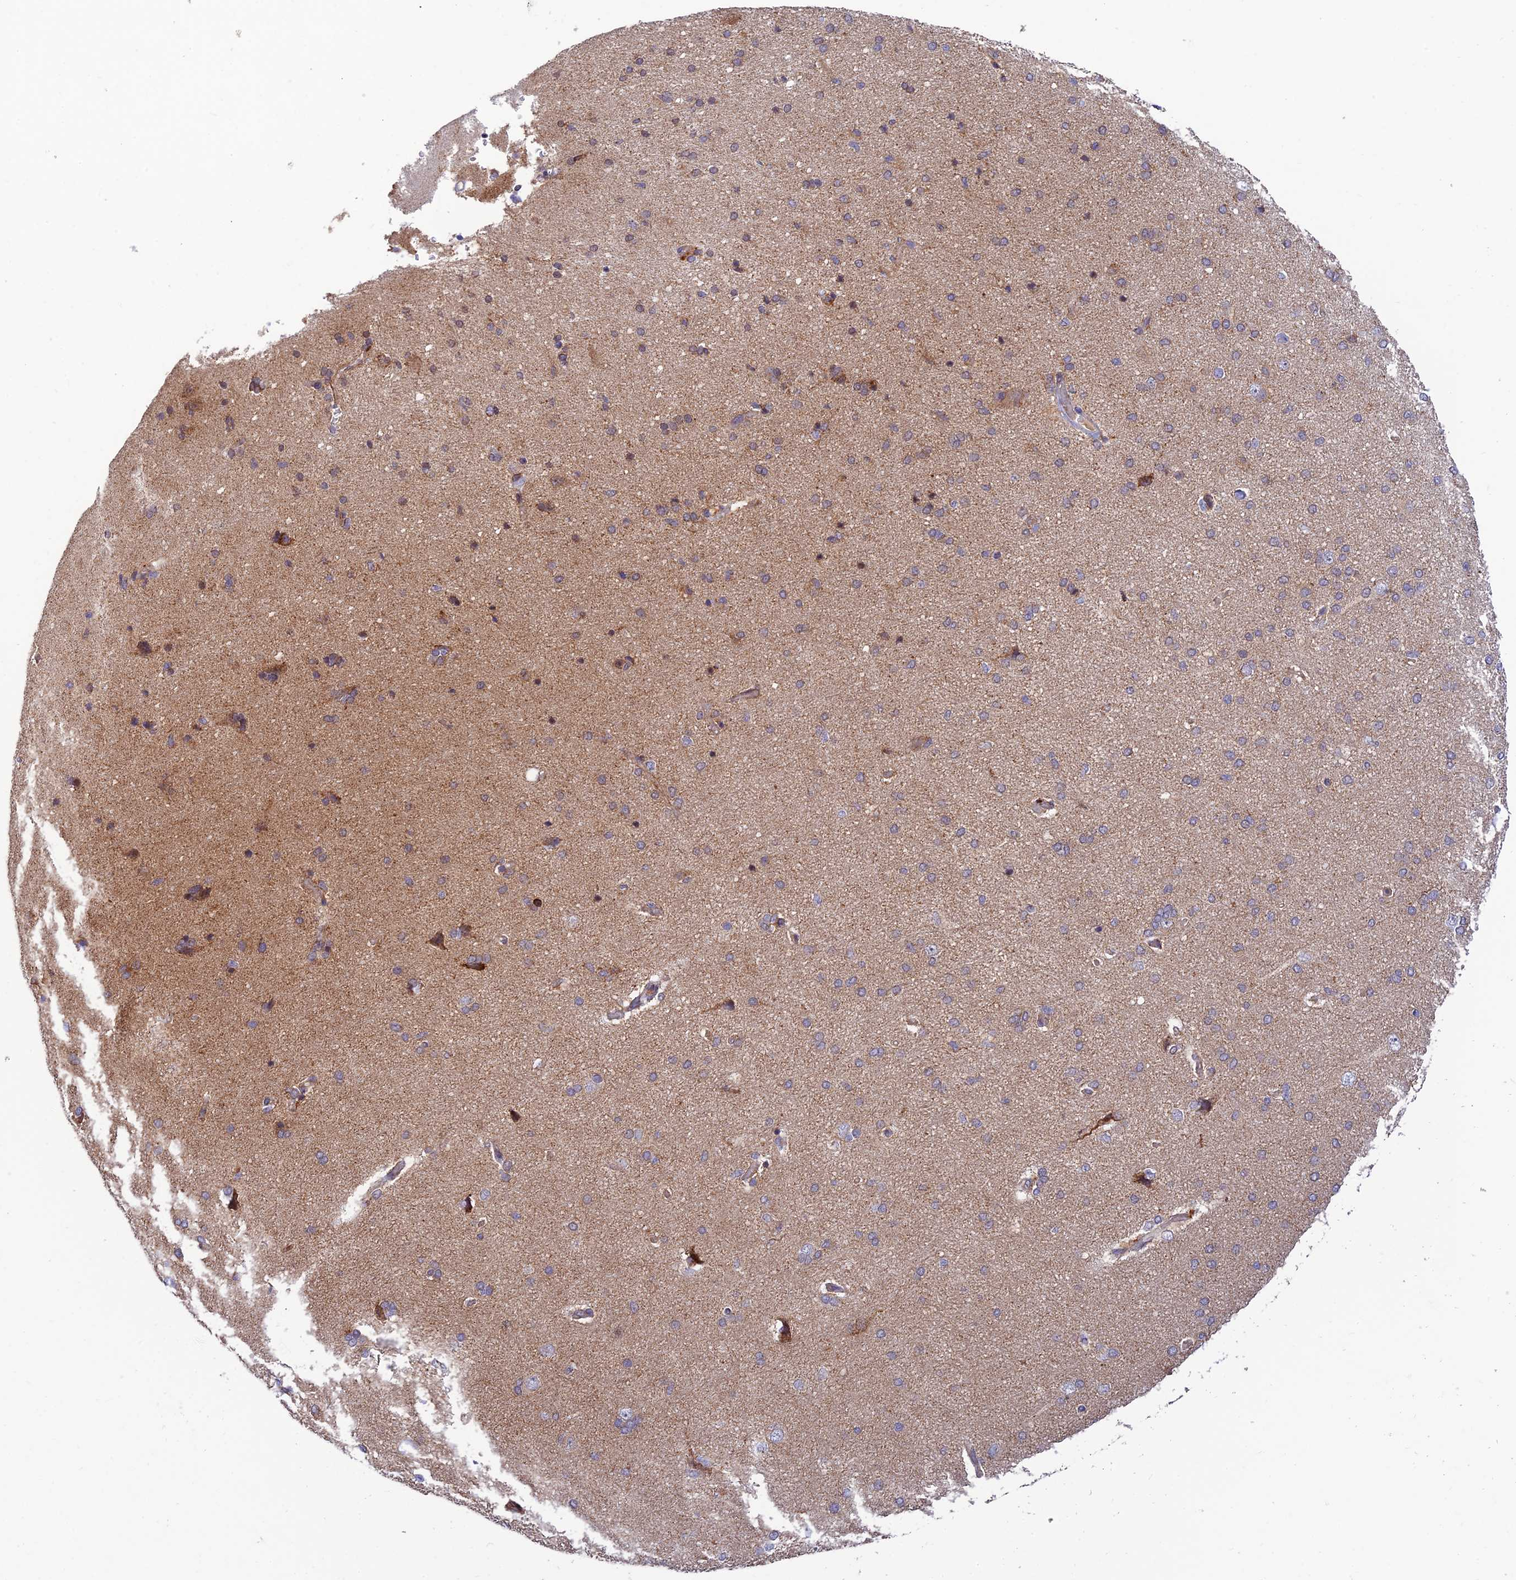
{"staining": {"intensity": "weak", "quantity": "25%-75%", "location": "cytoplasmic/membranous"}, "tissue": "cerebral cortex", "cell_type": "Endothelial cells", "image_type": "normal", "snomed": [{"axis": "morphology", "description": "Normal tissue, NOS"}, {"axis": "topography", "description": "Cerebral cortex"}], "caption": "Brown immunohistochemical staining in benign cerebral cortex exhibits weak cytoplasmic/membranous expression in about 25%-75% of endothelial cells.", "gene": "PODNL1", "patient": {"sex": "male", "age": 62}}